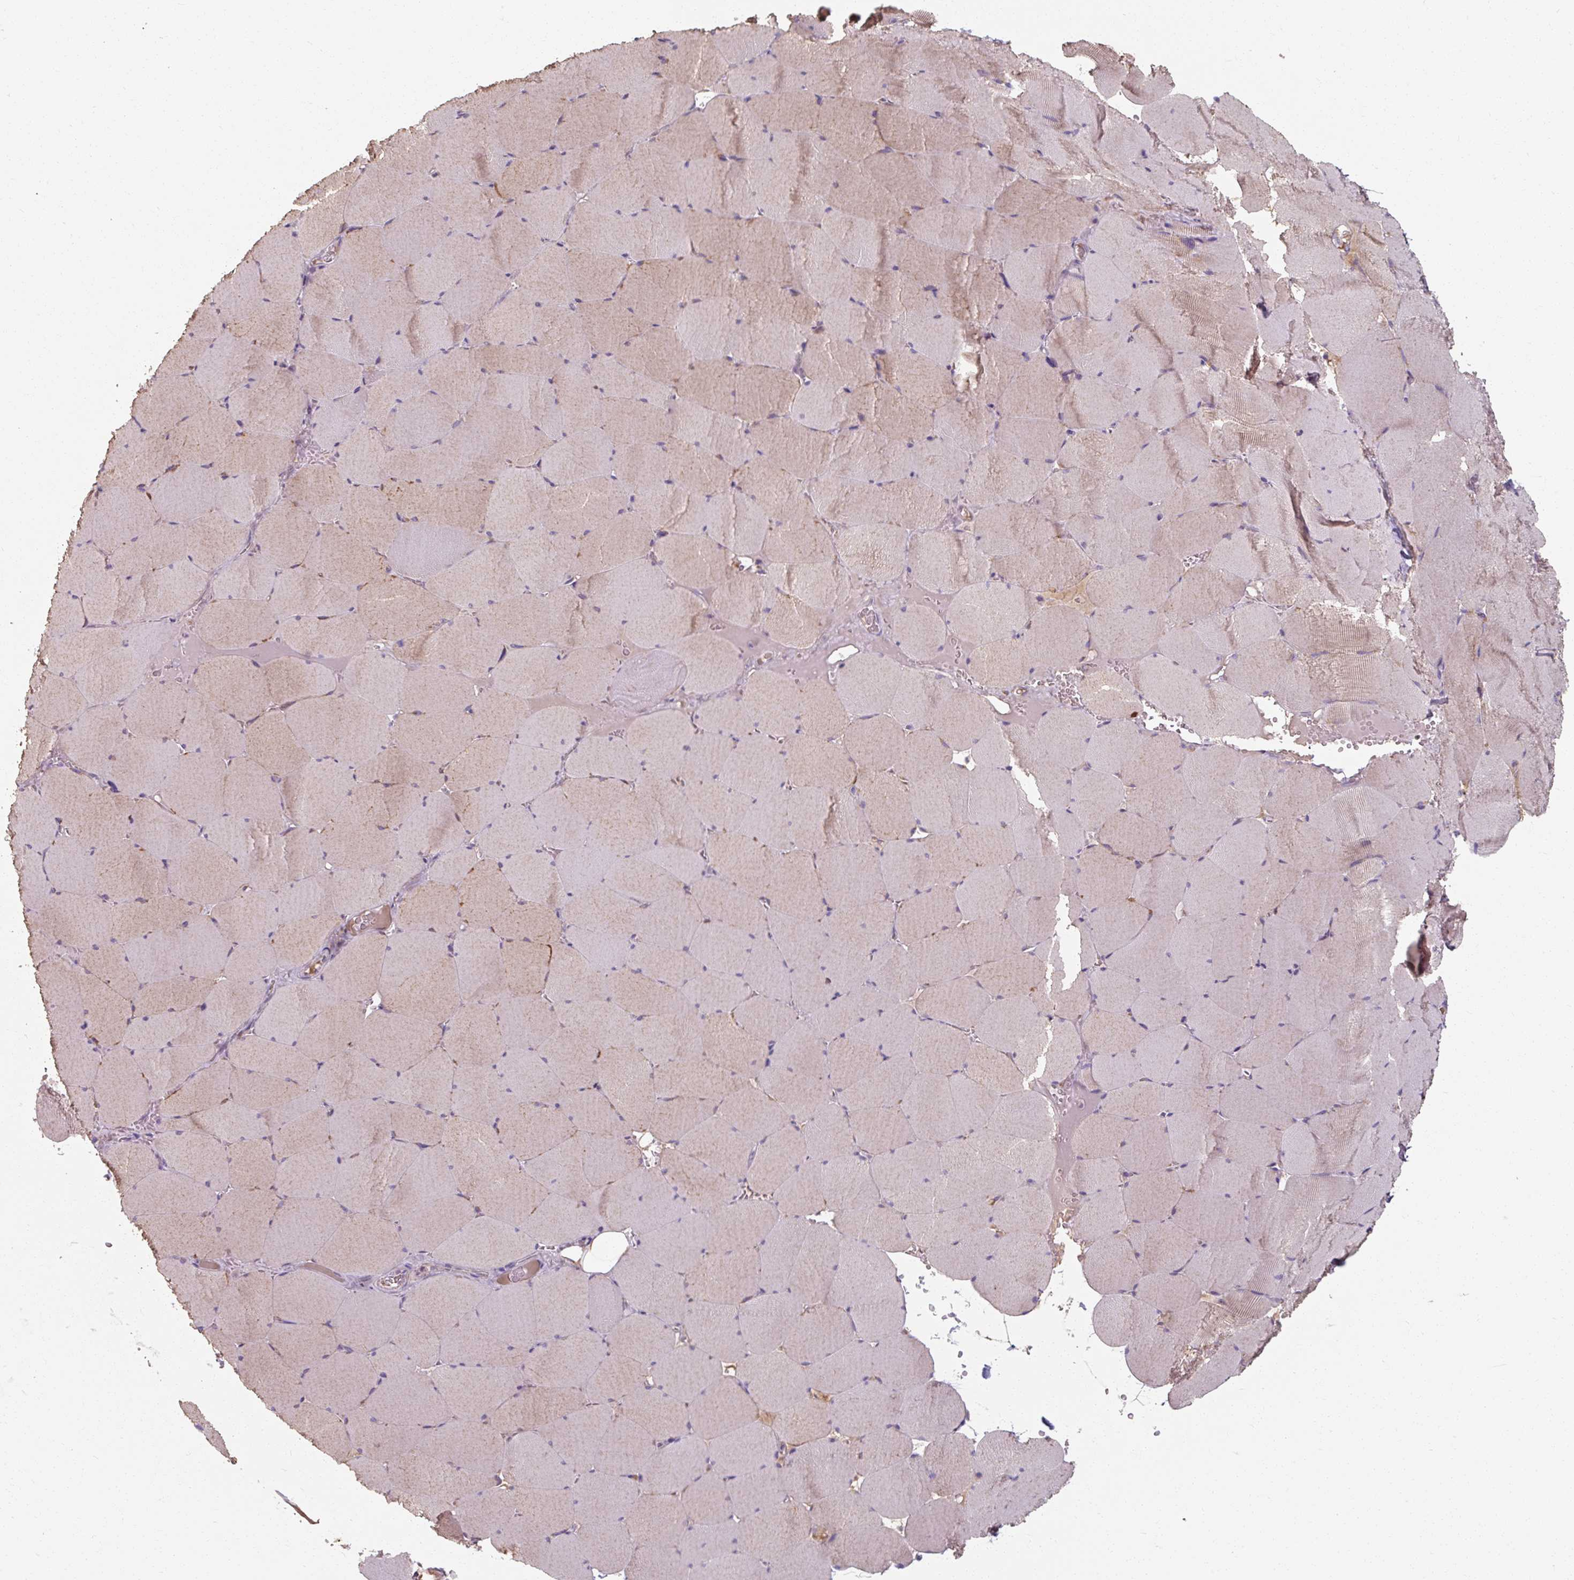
{"staining": {"intensity": "weak", "quantity": "25%-75%", "location": "cytoplasmic/membranous"}, "tissue": "skeletal muscle", "cell_type": "Myocytes", "image_type": "normal", "snomed": [{"axis": "morphology", "description": "Normal tissue, NOS"}, {"axis": "topography", "description": "Skeletal muscle"}, {"axis": "topography", "description": "Head-Neck"}], "caption": "An image showing weak cytoplasmic/membranous staining in about 25%-75% of myocytes in benign skeletal muscle, as visualized by brown immunohistochemical staining.", "gene": "TSEN54", "patient": {"sex": "male", "age": 66}}